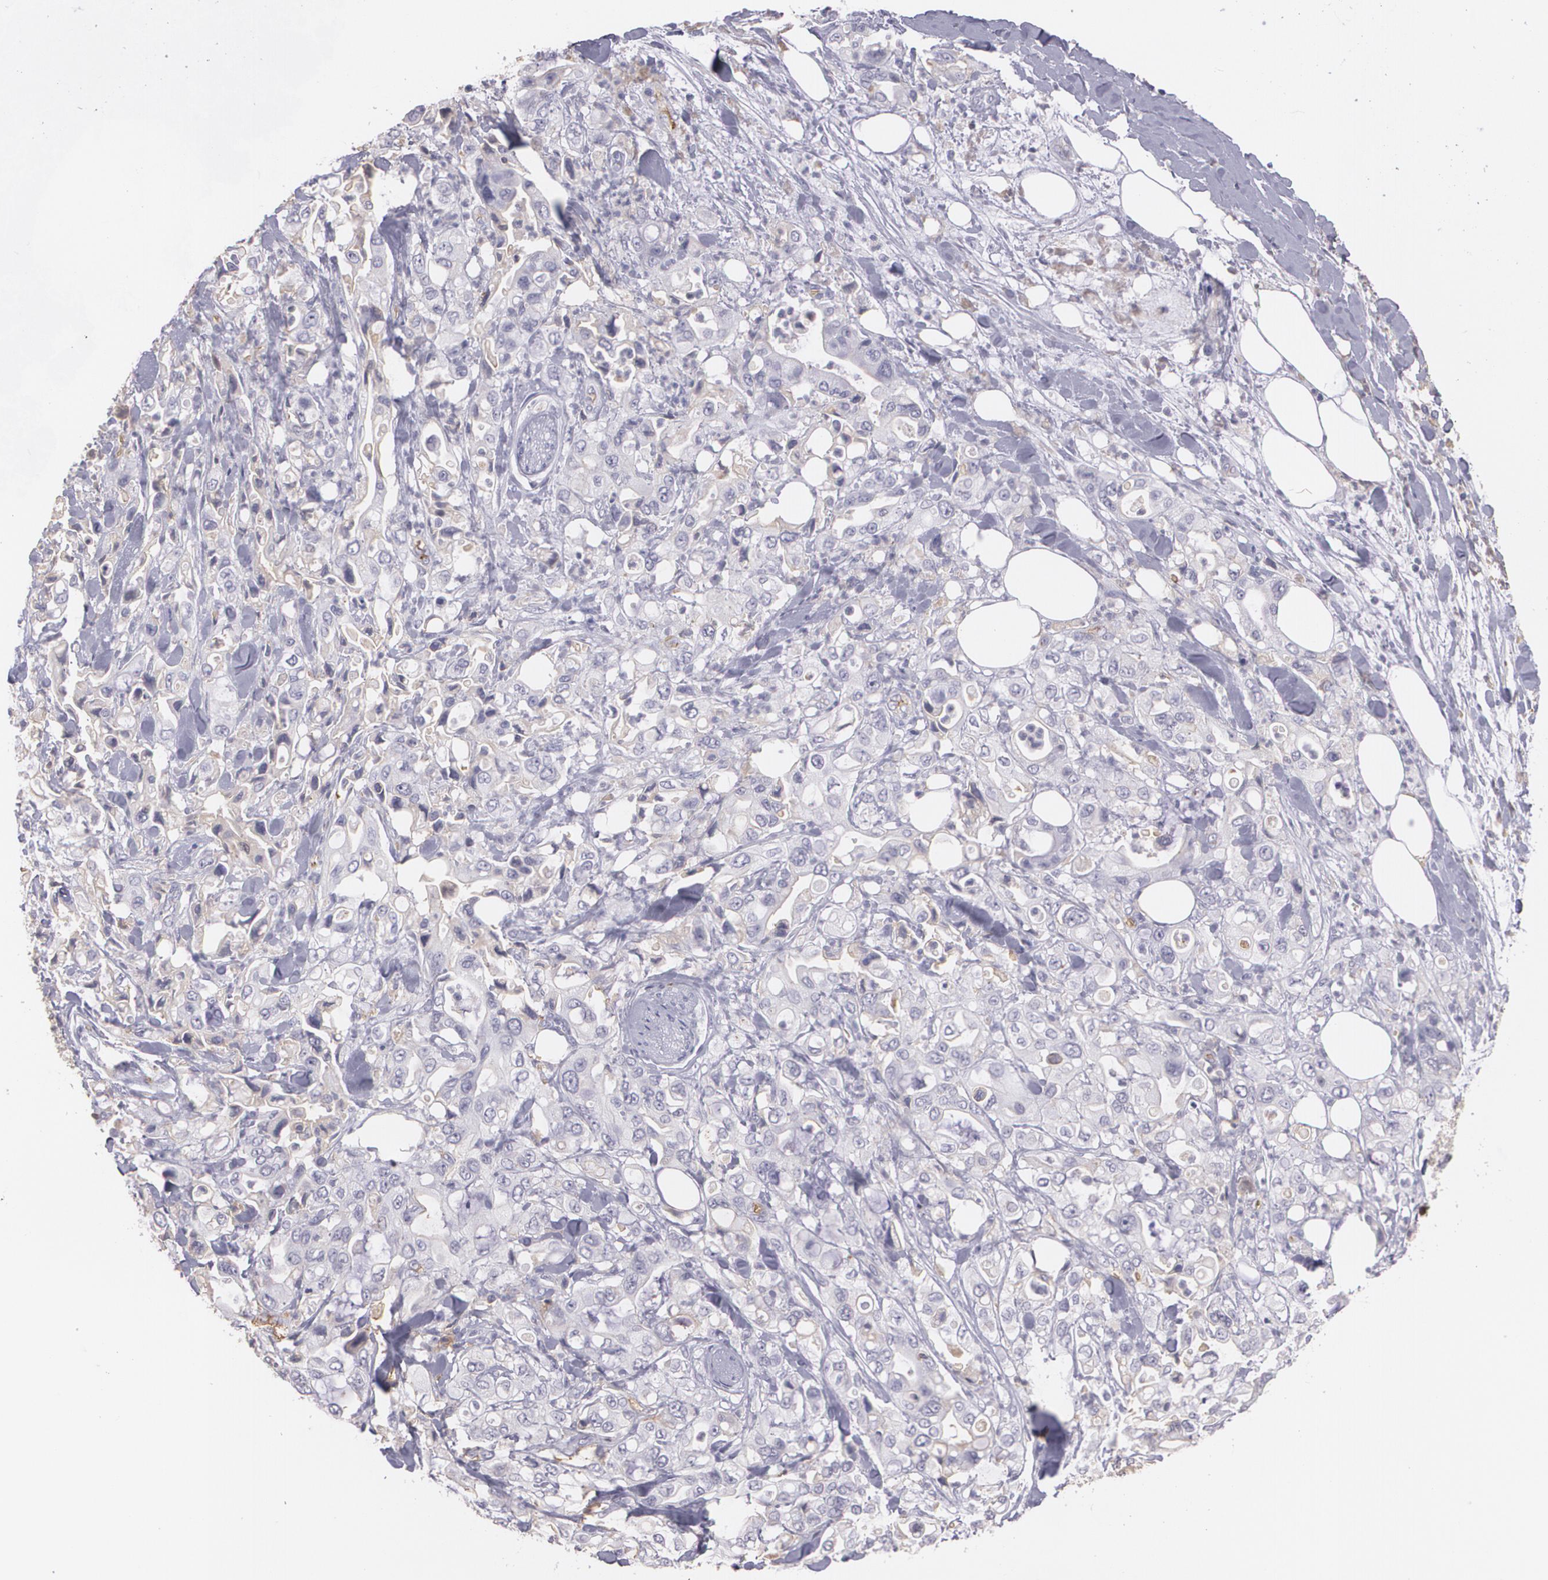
{"staining": {"intensity": "negative", "quantity": "none", "location": "none"}, "tissue": "pancreatic cancer", "cell_type": "Tumor cells", "image_type": "cancer", "snomed": [{"axis": "morphology", "description": "Adenocarcinoma, NOS"}, {"axis": "topography", "description": "Pancreas"}], "caption": "This is an immunohistochemistry (IHC) photomicrograph of pancreatic cancer (adenocarcinoma). There is no staining in tumor cells.", "gene": "ACE", "patient": {"sex": "male", "age": 70}}